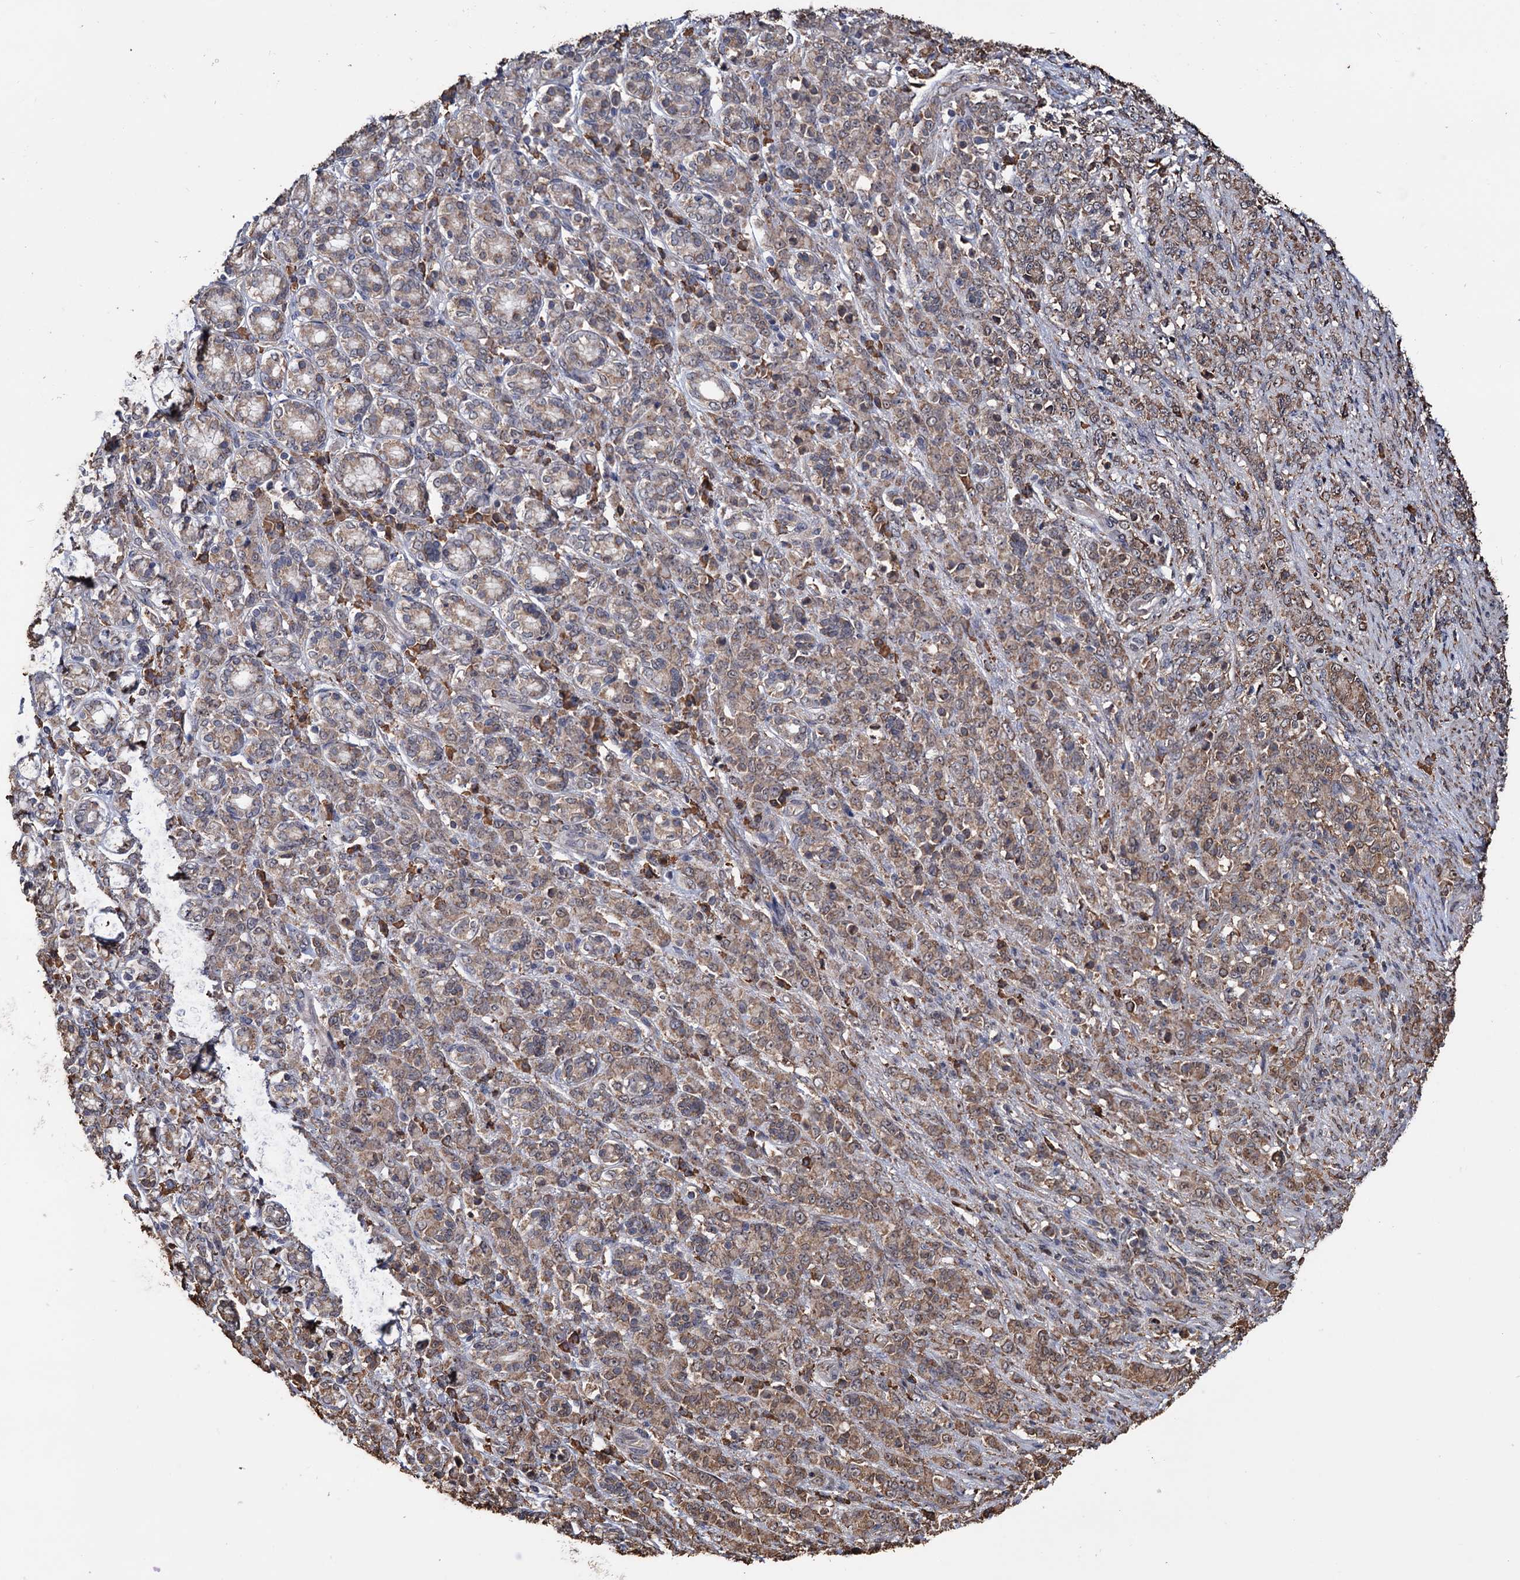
{"staining": {"intensity": "weak", "quantity": ">75%", "location": "cytoplasmic/membranous"}, "tissue": "stomach cancer", "cell_type": "Tumor cells", "image_type": "cancer", "snomed": [{"axis": "morphology", "description": "Adenocarcinoma, NOS"}, {"axis": "topography", "description": "Stomach"}], "caption": "The micrograph shows staining of adenocarcinoma (stomach), revealing weak cytoplasmic/membranous protein staining (brown color) within tumor cells. The staining is performed using DAB (3,3'-diaminobenzidine) brown chromogen to label protein expression. The nuclei are counter-stained blue using hematoxylin.", "gene": "TBC1D12", "patient": {"sex": "female", "age": 79}}